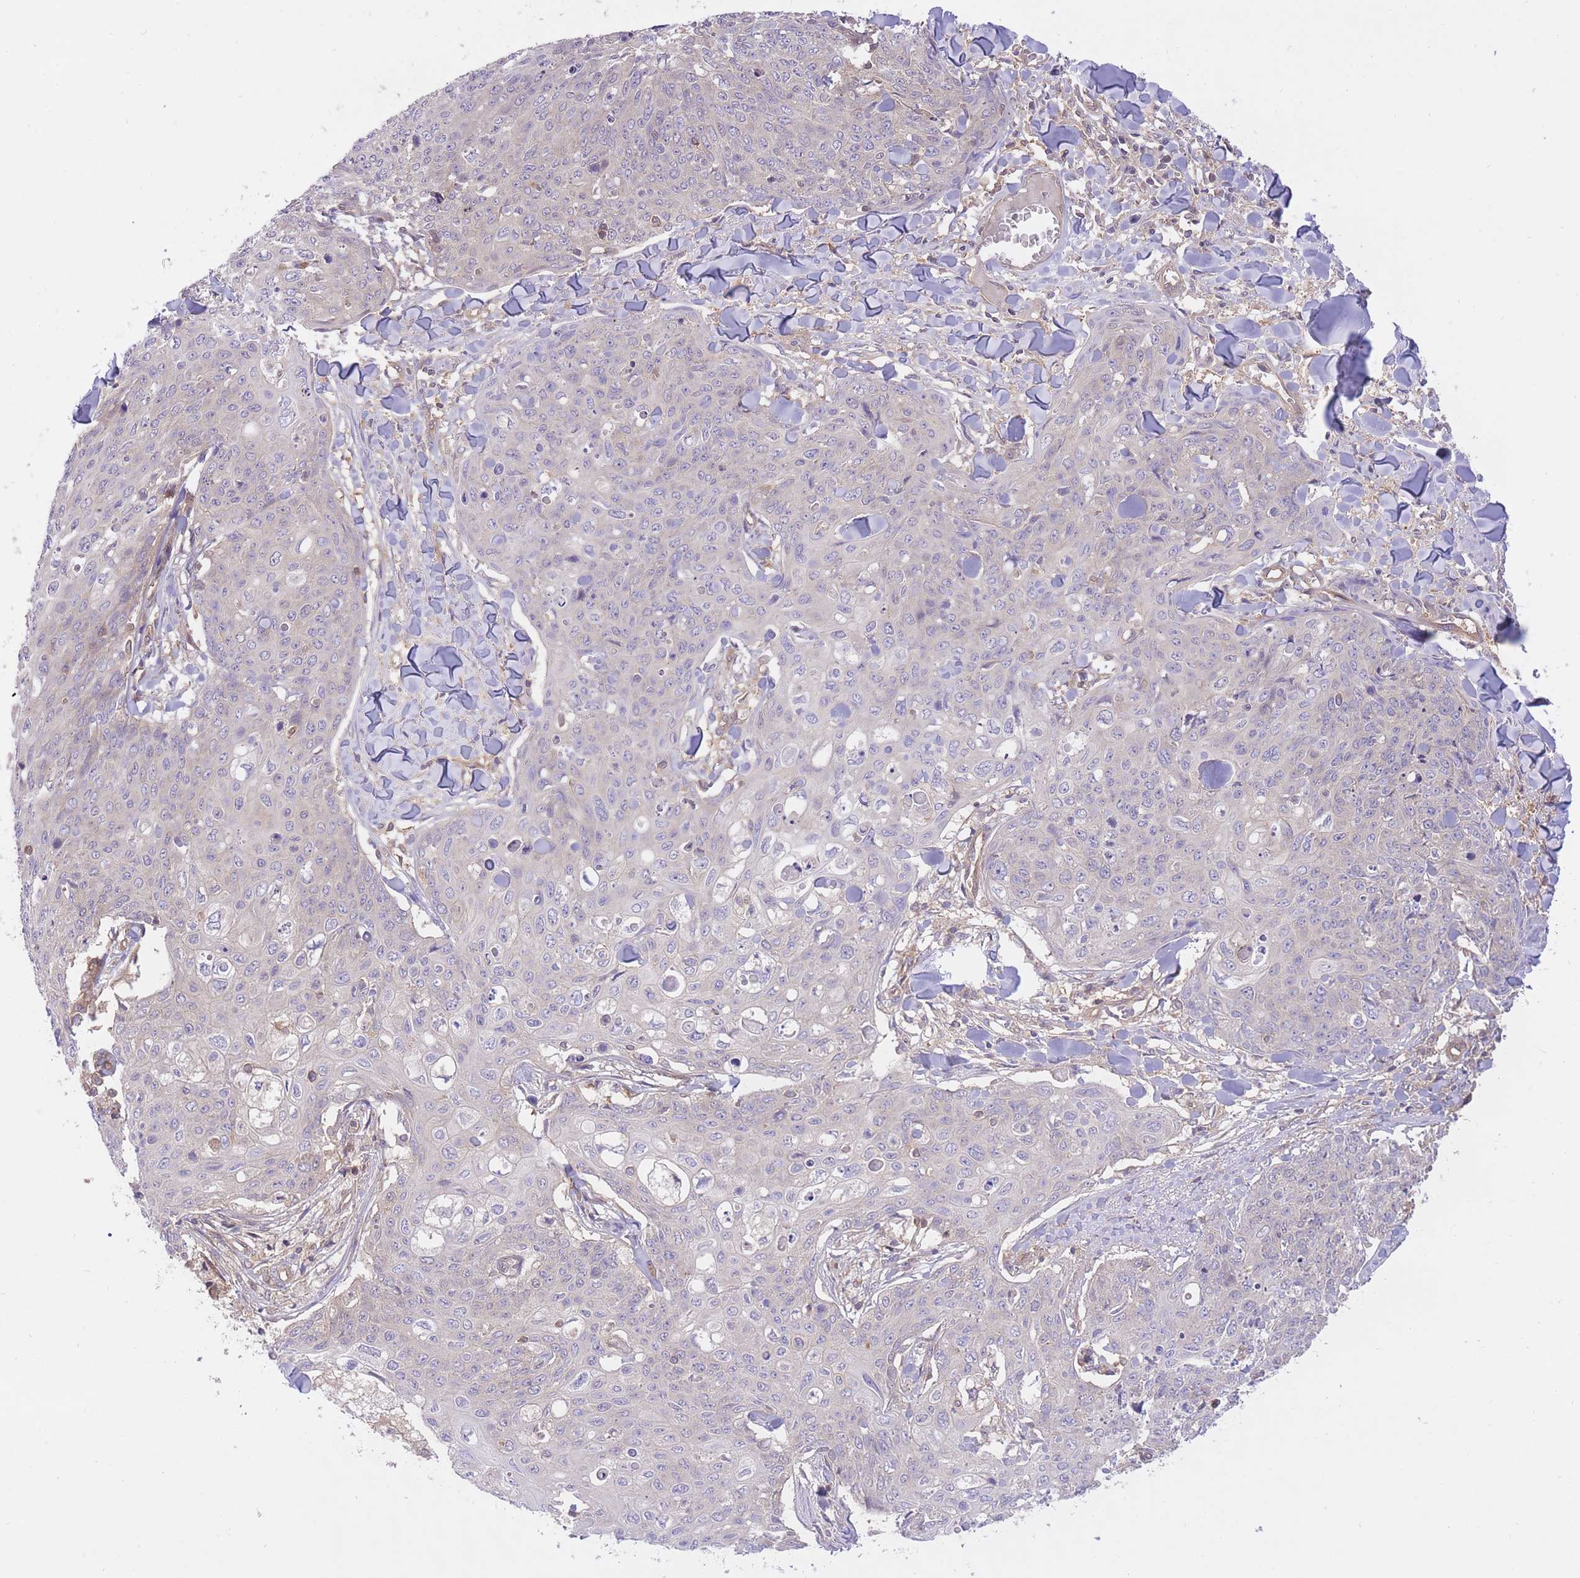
{"staining": {"intensity": "negative", "quantity": "none", "location": "none"}, "tissue": "skin cancer", "cell_type": "Tumor cells", "image_type": "cancer", "snomed": [{"axis": "morphology", "description": "Squamous cell carcinoma, NOS"}, {"axis": "topography", "description": "Skin"}, {"axis": "topography", "description": "Vulva"}], "caption": "IHC histopathology image of neoplastic tissue: skin cancer stained with DAB shows no significant protein expression in tumor cells. Nuclei are stained in blue.", "gene": "PREP", "patient": {"sex": "female", "age": 85}}